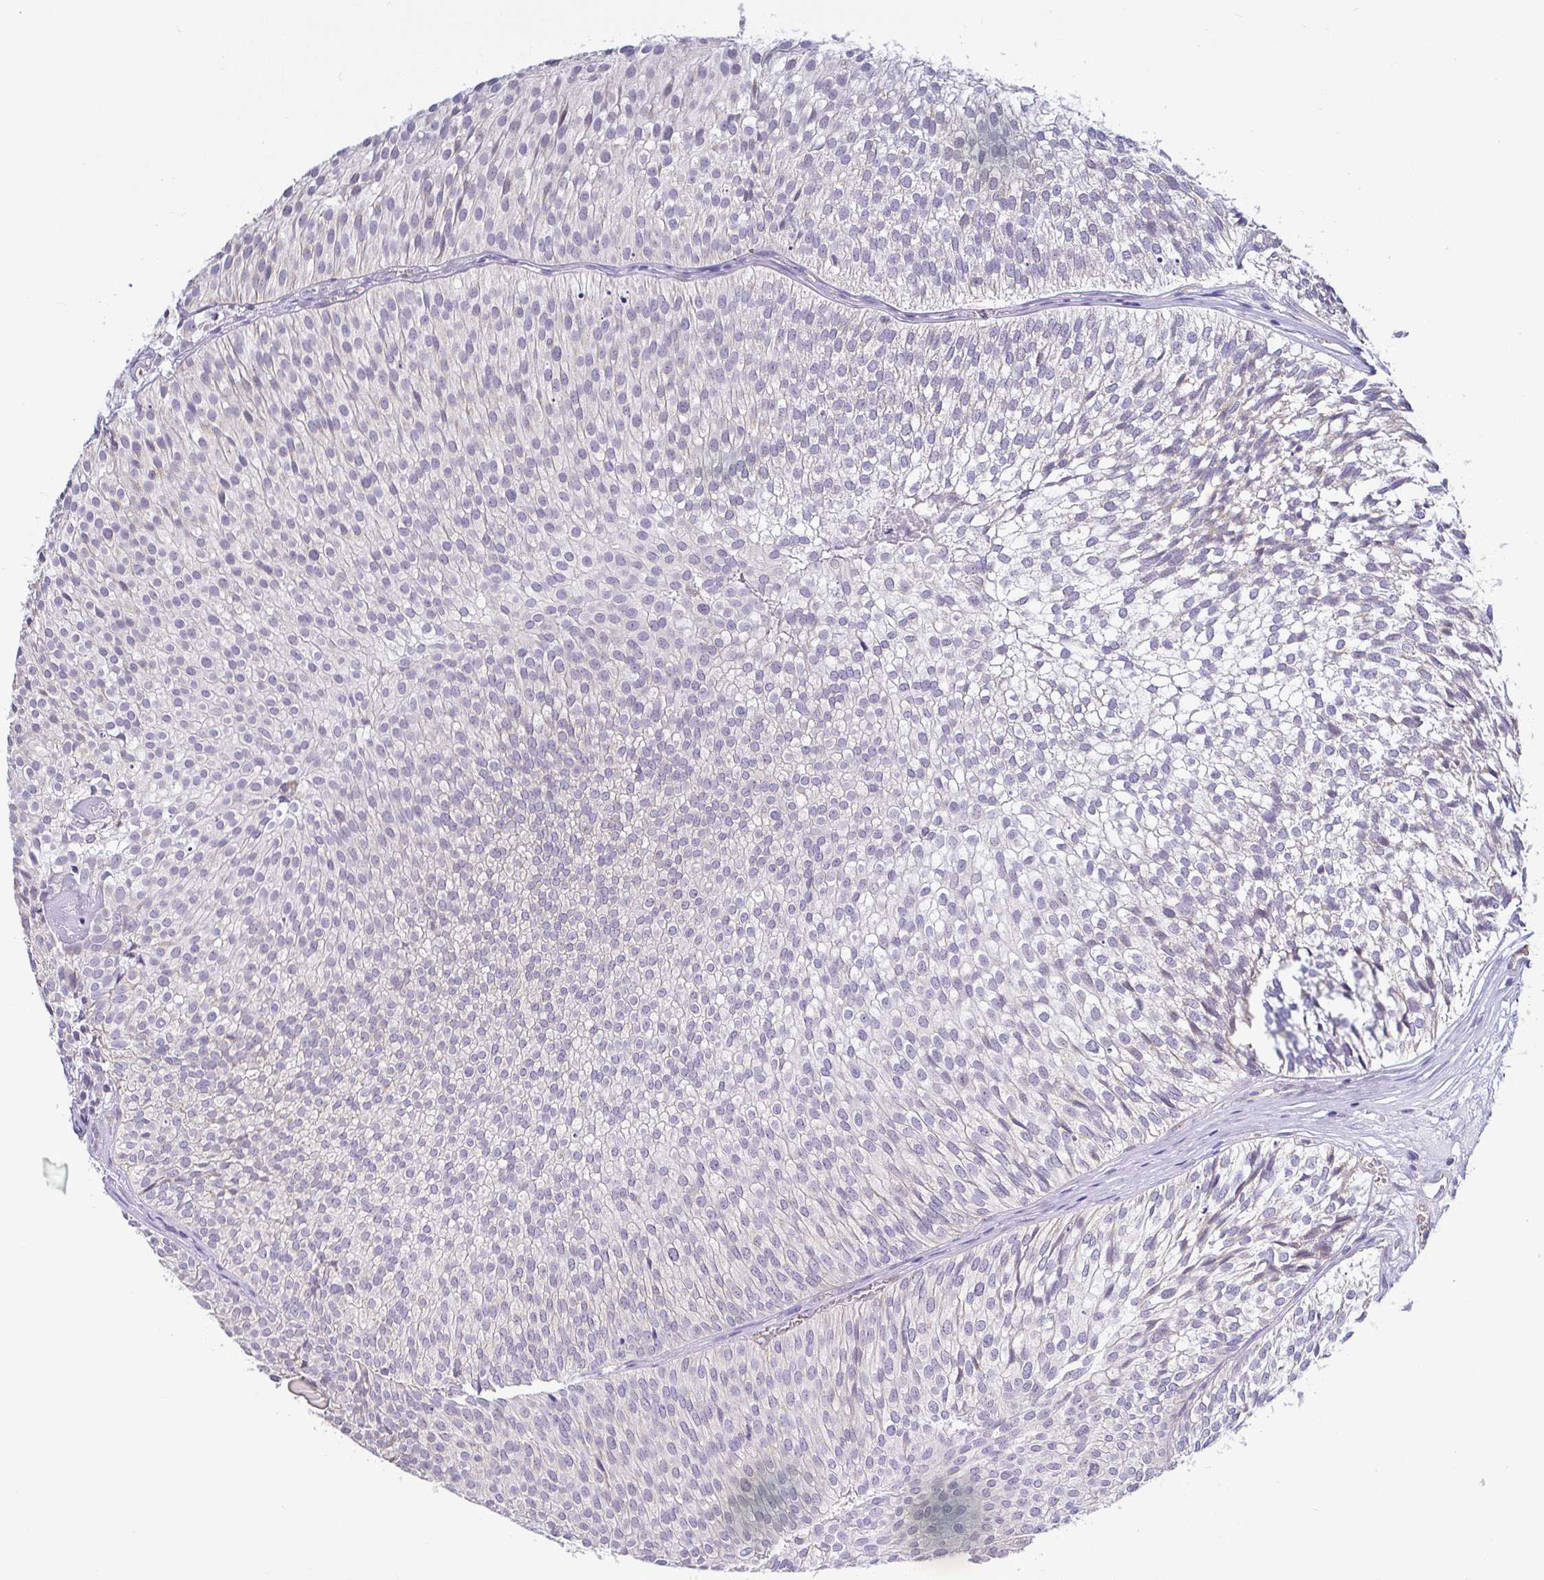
{"staining": {"intensity": "negative", "quantity": "none", "location": "none"}, "tissue": "urothelial cancer", "cell_type": "Tumor cells", "image_type": "cancer", "snomed": [{"axis": "morphology", "description": "Urothelial carcinoma, Low grade"}, {"axis": "topography", "description": "Urinary bladder"}], "caption": "Micrograph shows no protein expression in tumor cells of urothelial cancer tissue.", "gene": "PLCD4", "patient": {"sex": "male", "age": 91}}